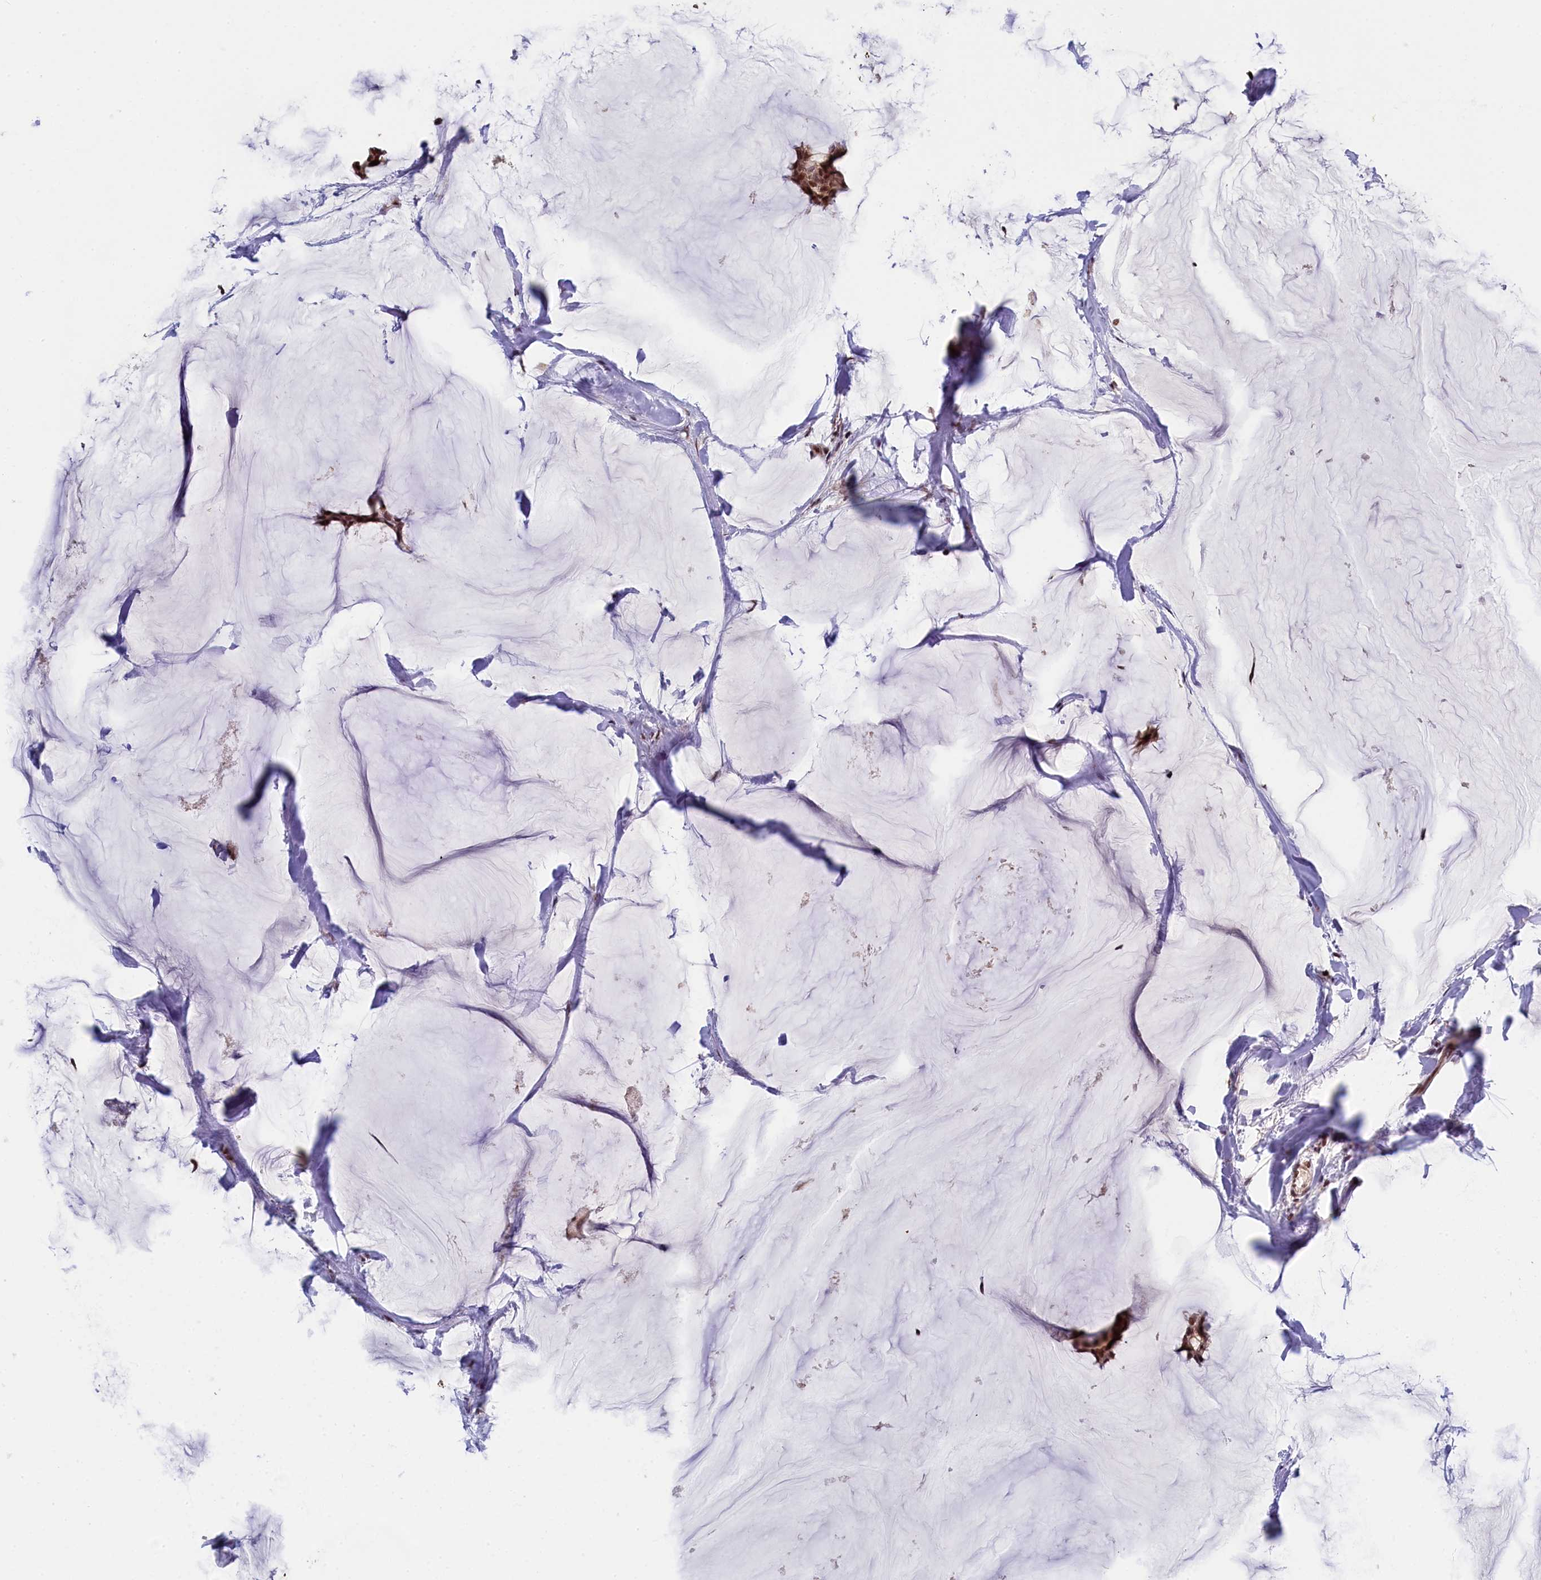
{"staining": {"intensity": "strong", "quantity": ">75%", "location": "nuclear"}, "tissue": "breast cancer", "cell_type": "Tumor cells", "image_type": "cancer", "snomed": [{"axis": "morphology", "description": "Duct carcinoma"}, {"axis": "topography", "description": "Breast"}], "caption": "Tumor cells exhibit high levels of strong nuclear positivity in approximately >75% of cells in human intraductal carcinoma (breast).", "gene": "ADIG", "patient": {"sex": "female", "age": 93}}